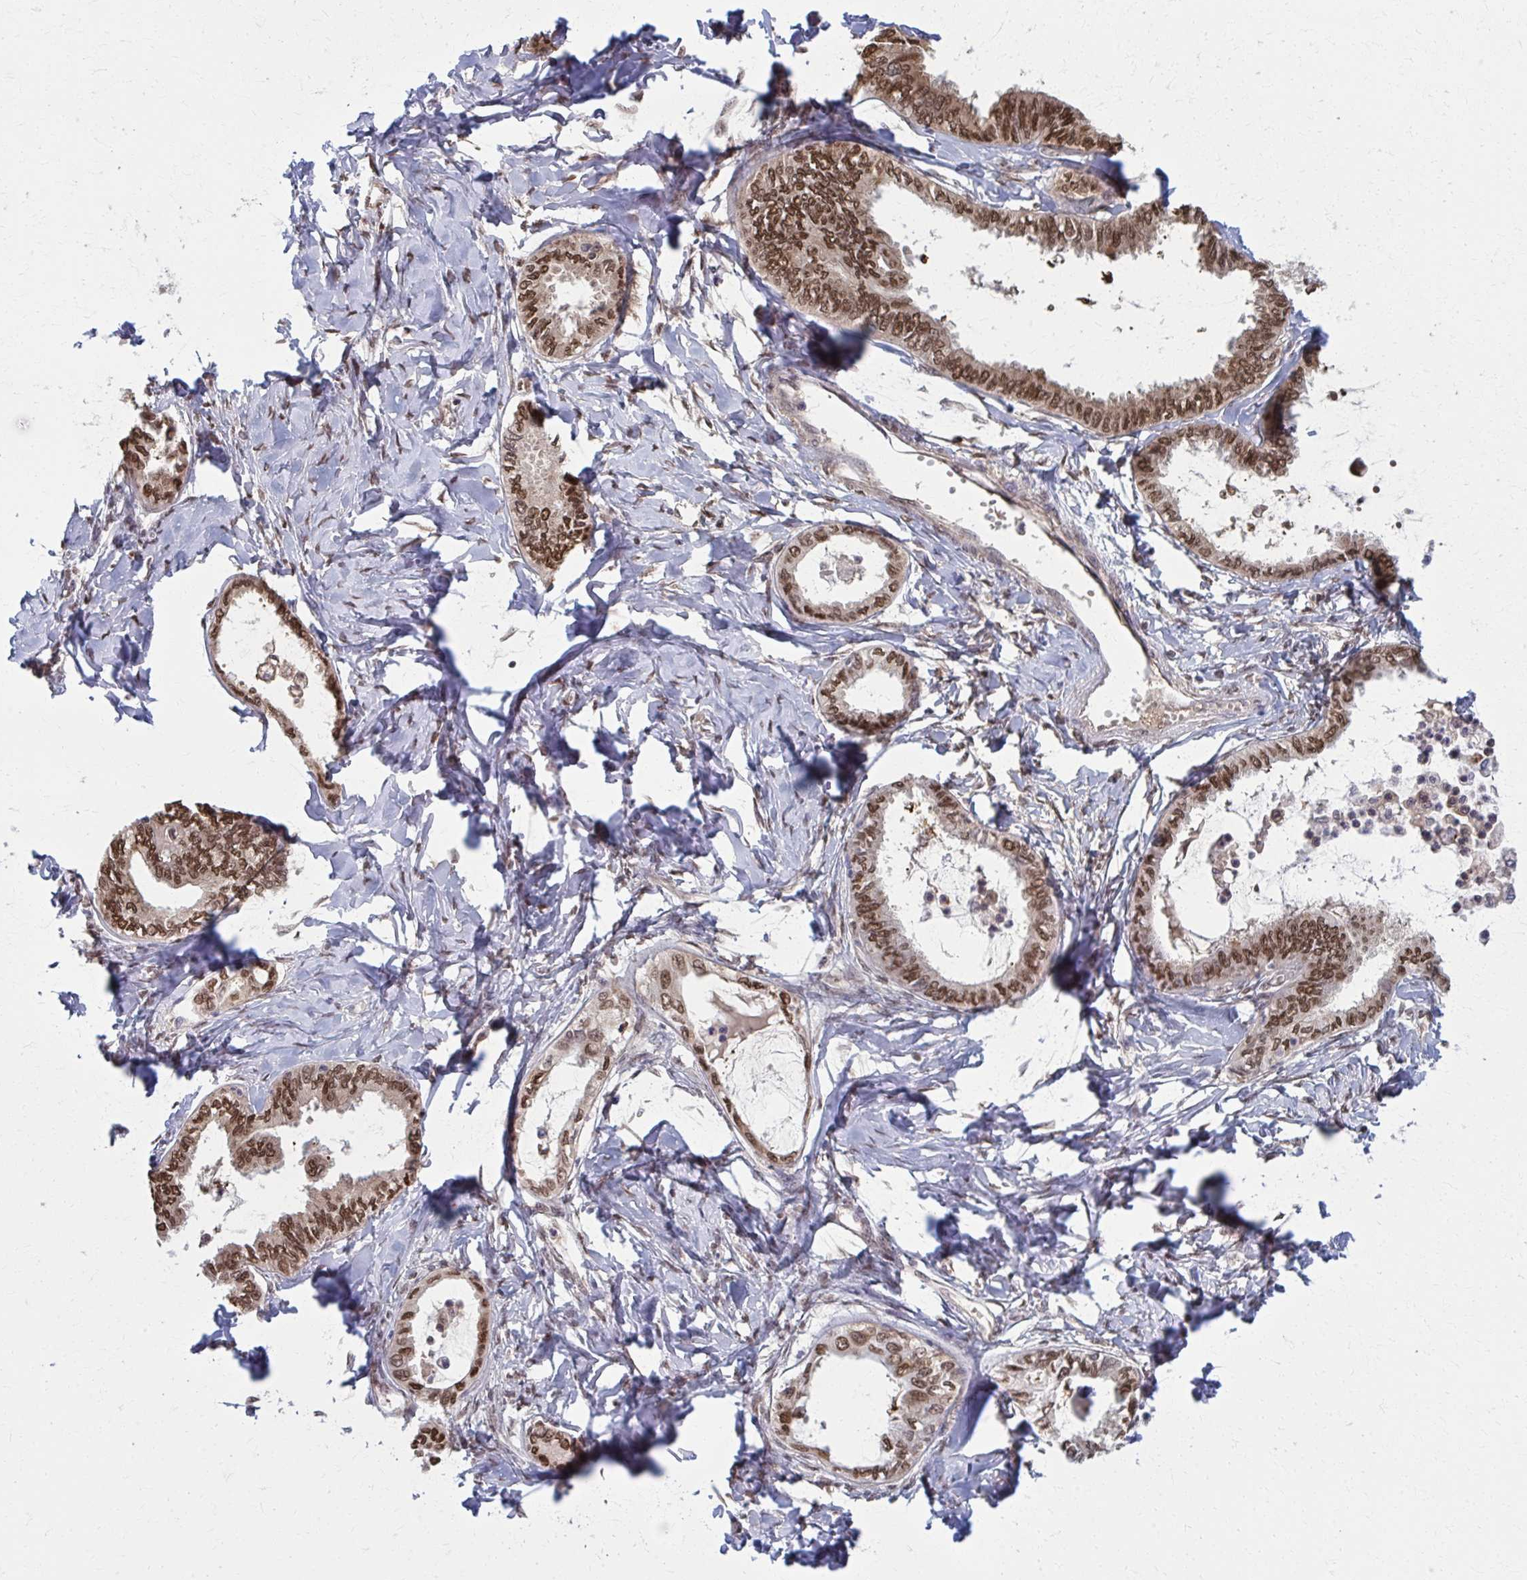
{"staining": {"intensity": "moderate", "quantity": ">75%", "location": "nuclear"}, "tissue": "ovarian cancer", "cell_type": "Tumor cells", "image_type": "cancer", "snomed": [{"axis": "morphology", "description": "Carcinoma, endometroid"}, {"axis": "topography", "description": "Ovary"}], "caption": "The micrograph demonstrates staining of ovarian endometroid carcinoma, revealing moderate nuclear protein positivity (brown color) within tumor cells.", "gene": "MDH1", "patient": {"sex": "female", "age": 70}}